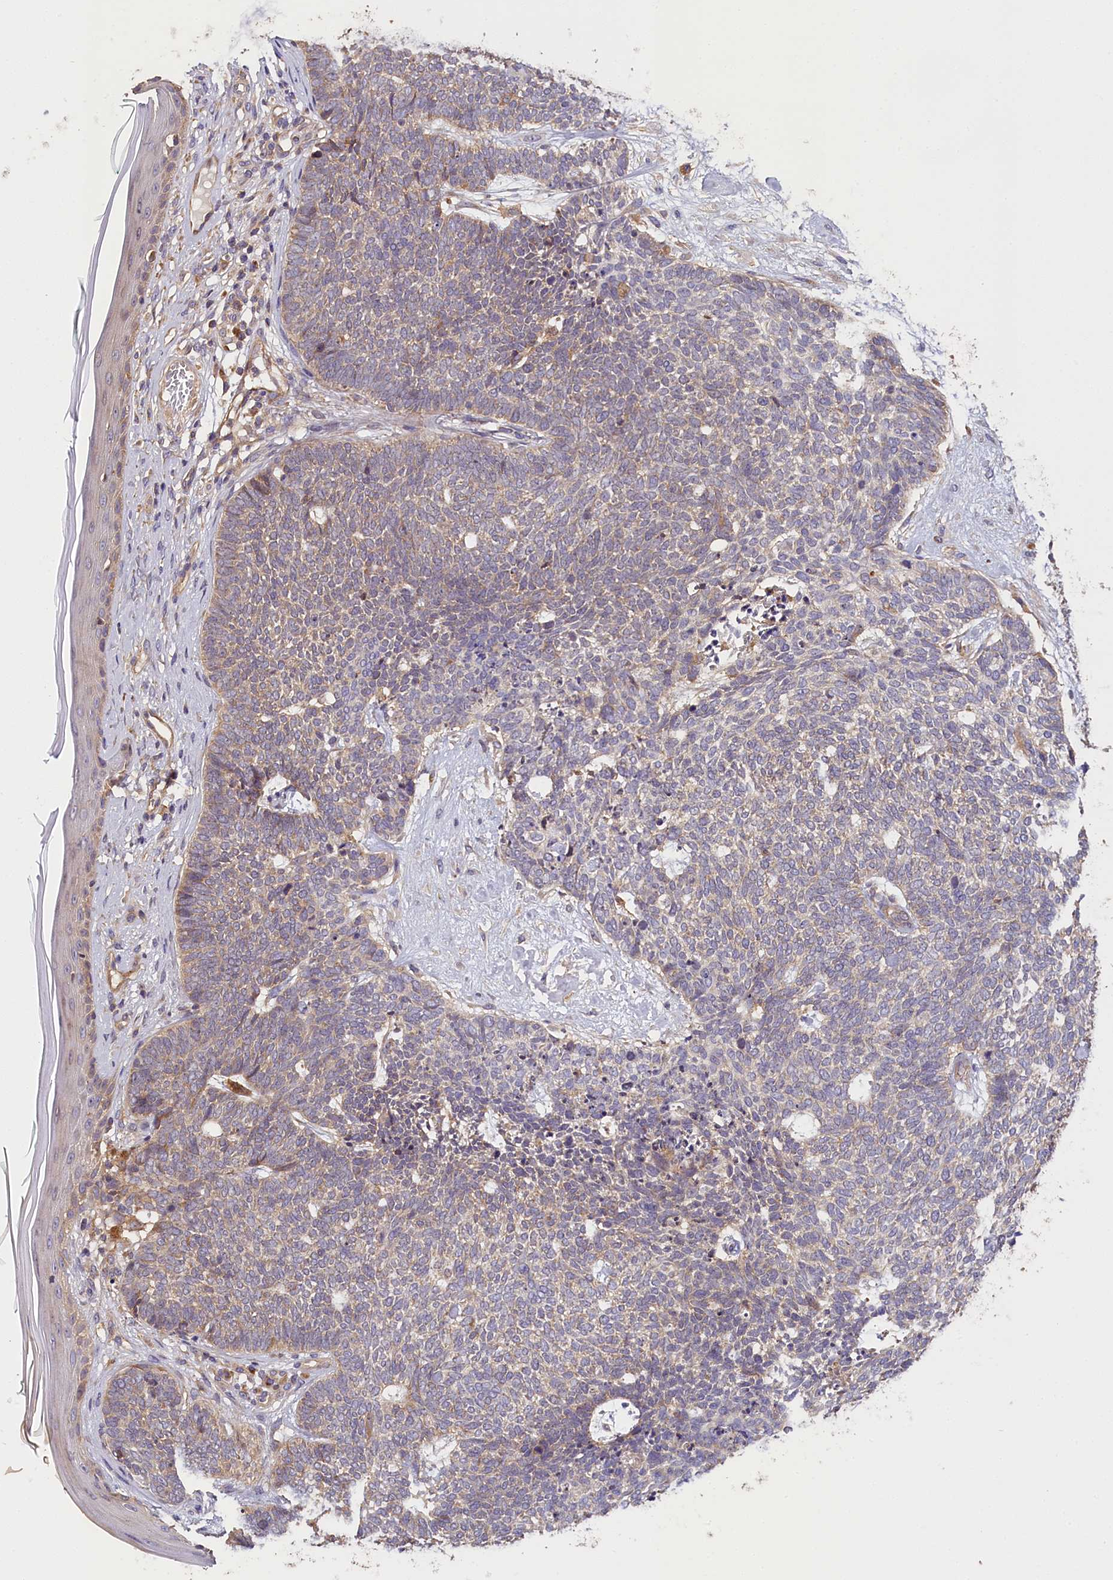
{"staining": {"intensity": "weak", "quantity": "<25%", "location": "cytoplasmic/membranous"}, "tissue": "skin cancer", "cell_type": "Tumor cells", "image_type": "cancer", "snomed": [{"axis": "morphology", "description": "Basal cell carcinoma"}, {"axis": "topography", "description": "Skin"}], "caption": "Skin cancer was stained to show a protein in brown. There is no significant expression in tumor cells.", "gene": "KATNB1", "patient": {"sex": "female", "age": 84}}